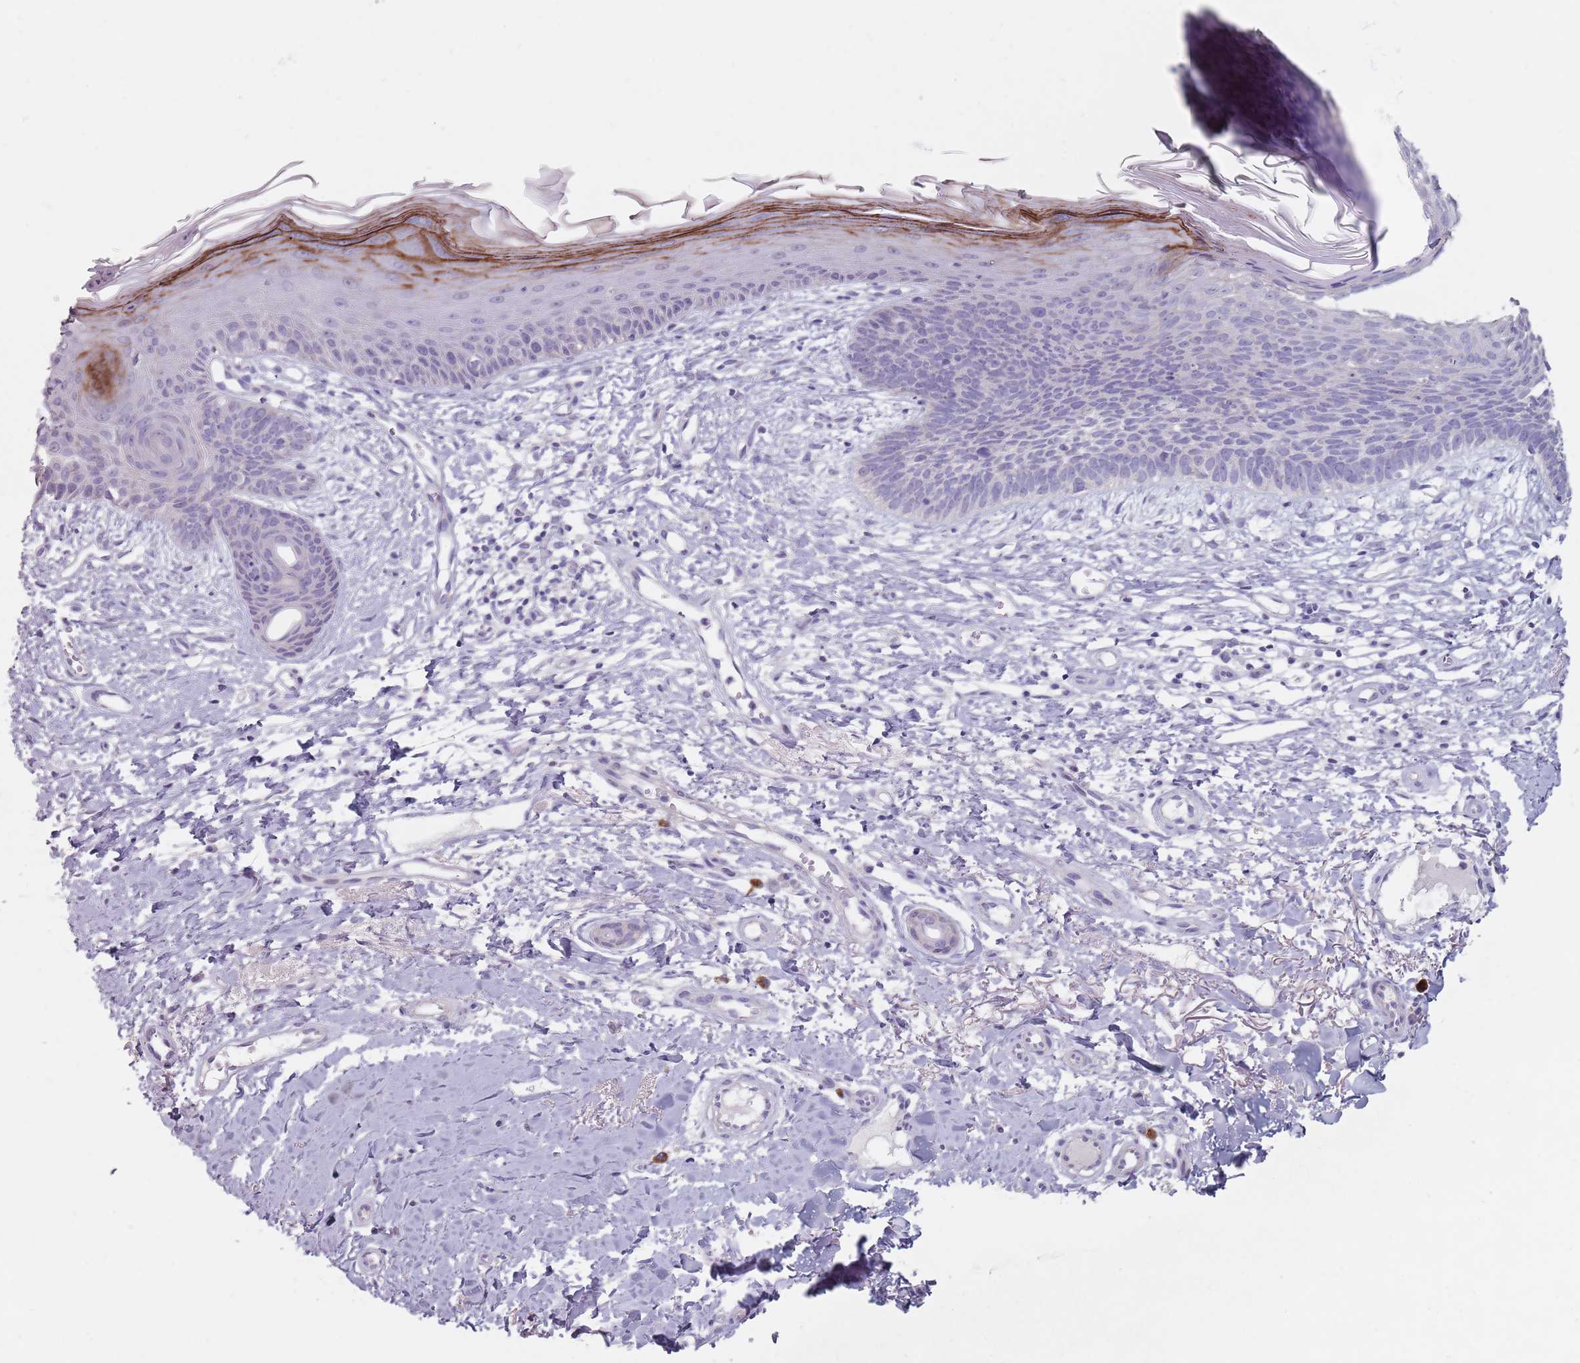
{"staining": {"intensity": "negative", "quantity": "none", "location": "none"}, "tissue": "skin cancer", "cell_type": "Tumor cells", "image_type": "cancer", "snomed": [{"axis": "morphology", "description": "Basal cell carcinoma"}, {"axis": "topography", "description": "Skin"}], "caption": "An image of human basal cell carcinoma (skin) is negative for staining in tumor cells.", "gene": "STYK1", "patient": {"sex": "male", "age": 78}}